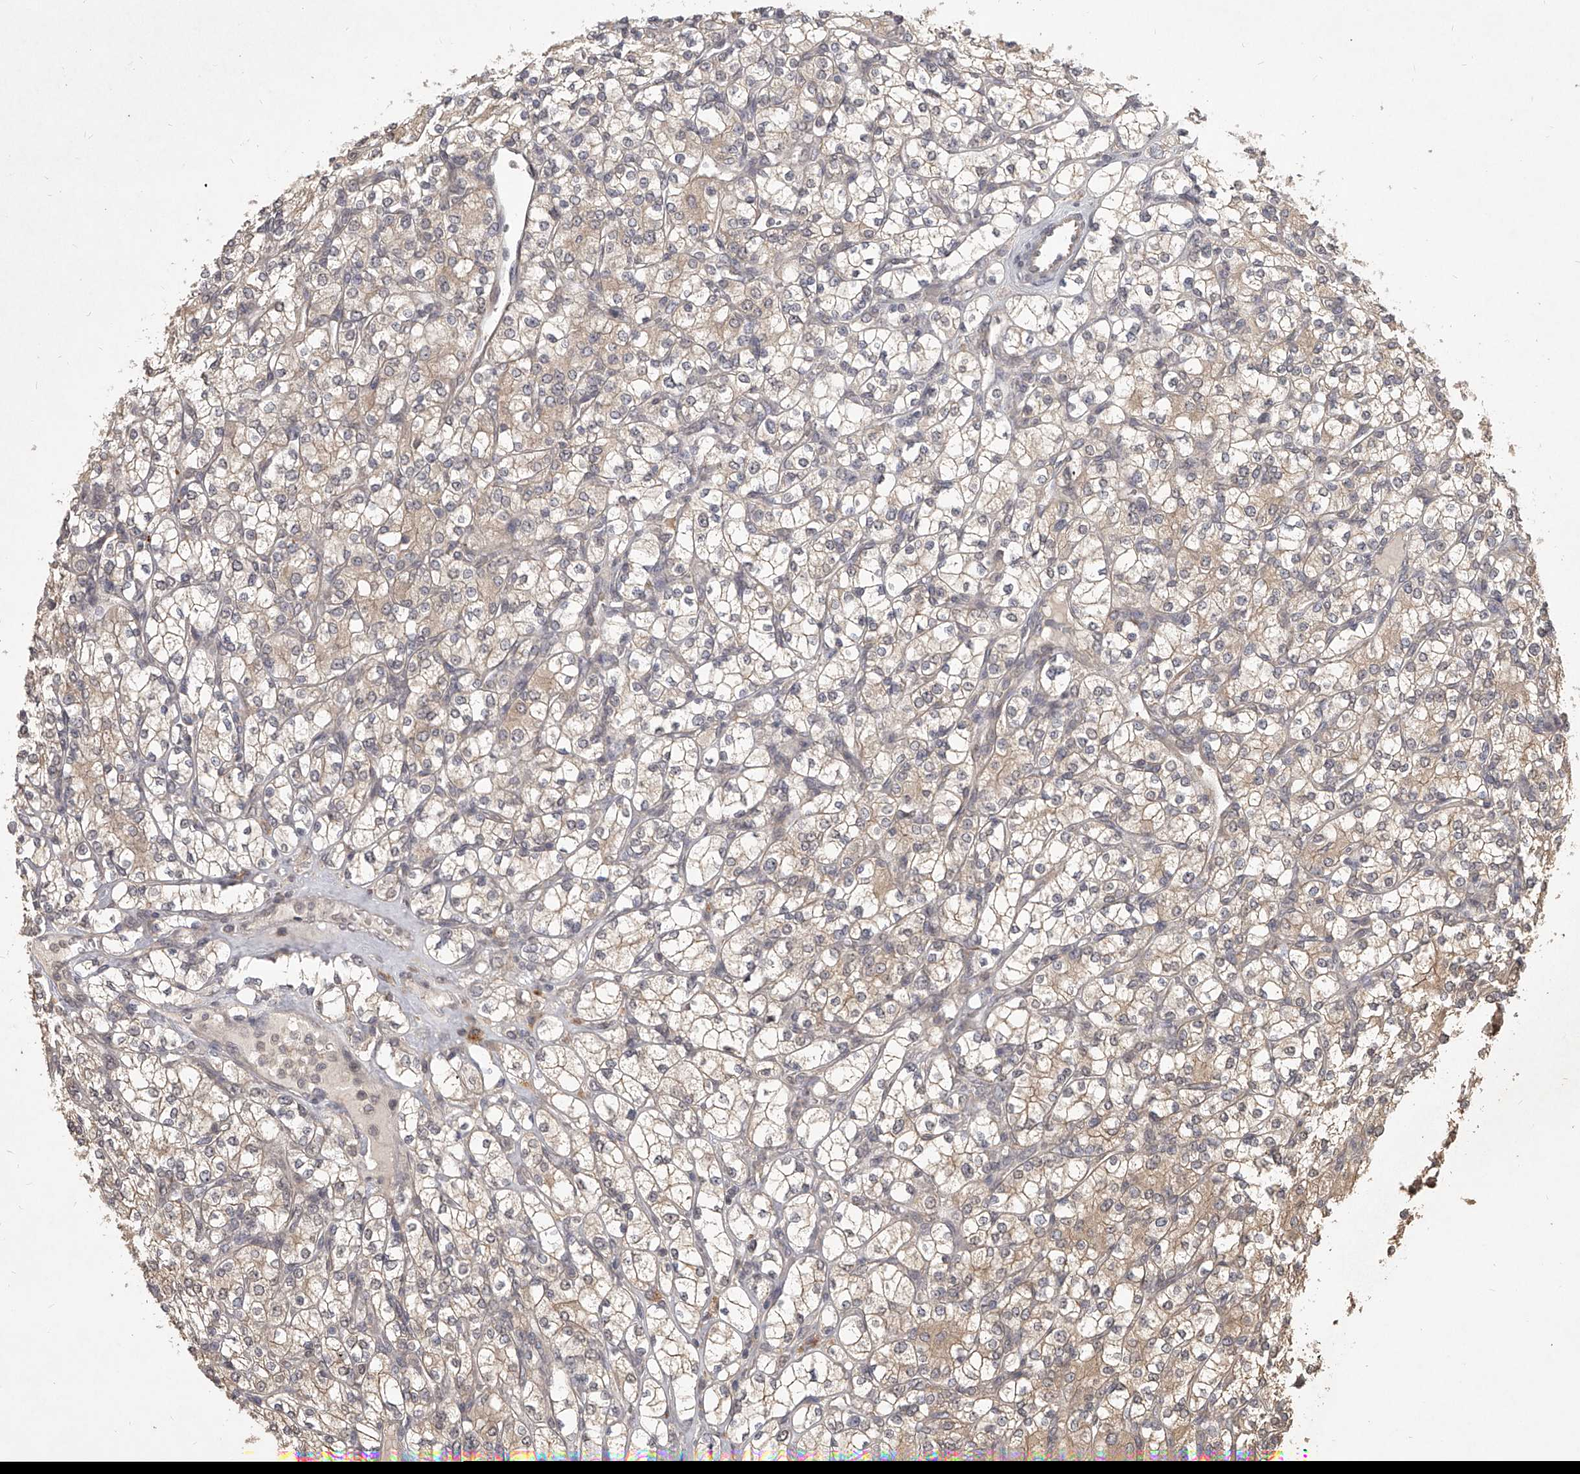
{"staining": {"intensity": "weak", "quantity": "25%-75%", "location": "cytoplasmic/membranous"}, "tissue": "renal cancer", "cell_type": "Tumor cells", "image_type": "cancer", "snomed": [{"axis": "morphology", "description": "Adenocarcinoma, NOS"}, {"axis": "topography", "description": "Kidney"}], "caption": "DAB immunohistochemical staining of renal adenocarcinoma exhibits weak cytoplasmic/membranous protein expression in about 25%-75% of tumor cells.", "gene": "SLC37A1", "patient": {"sex": "male", "age": 77}}